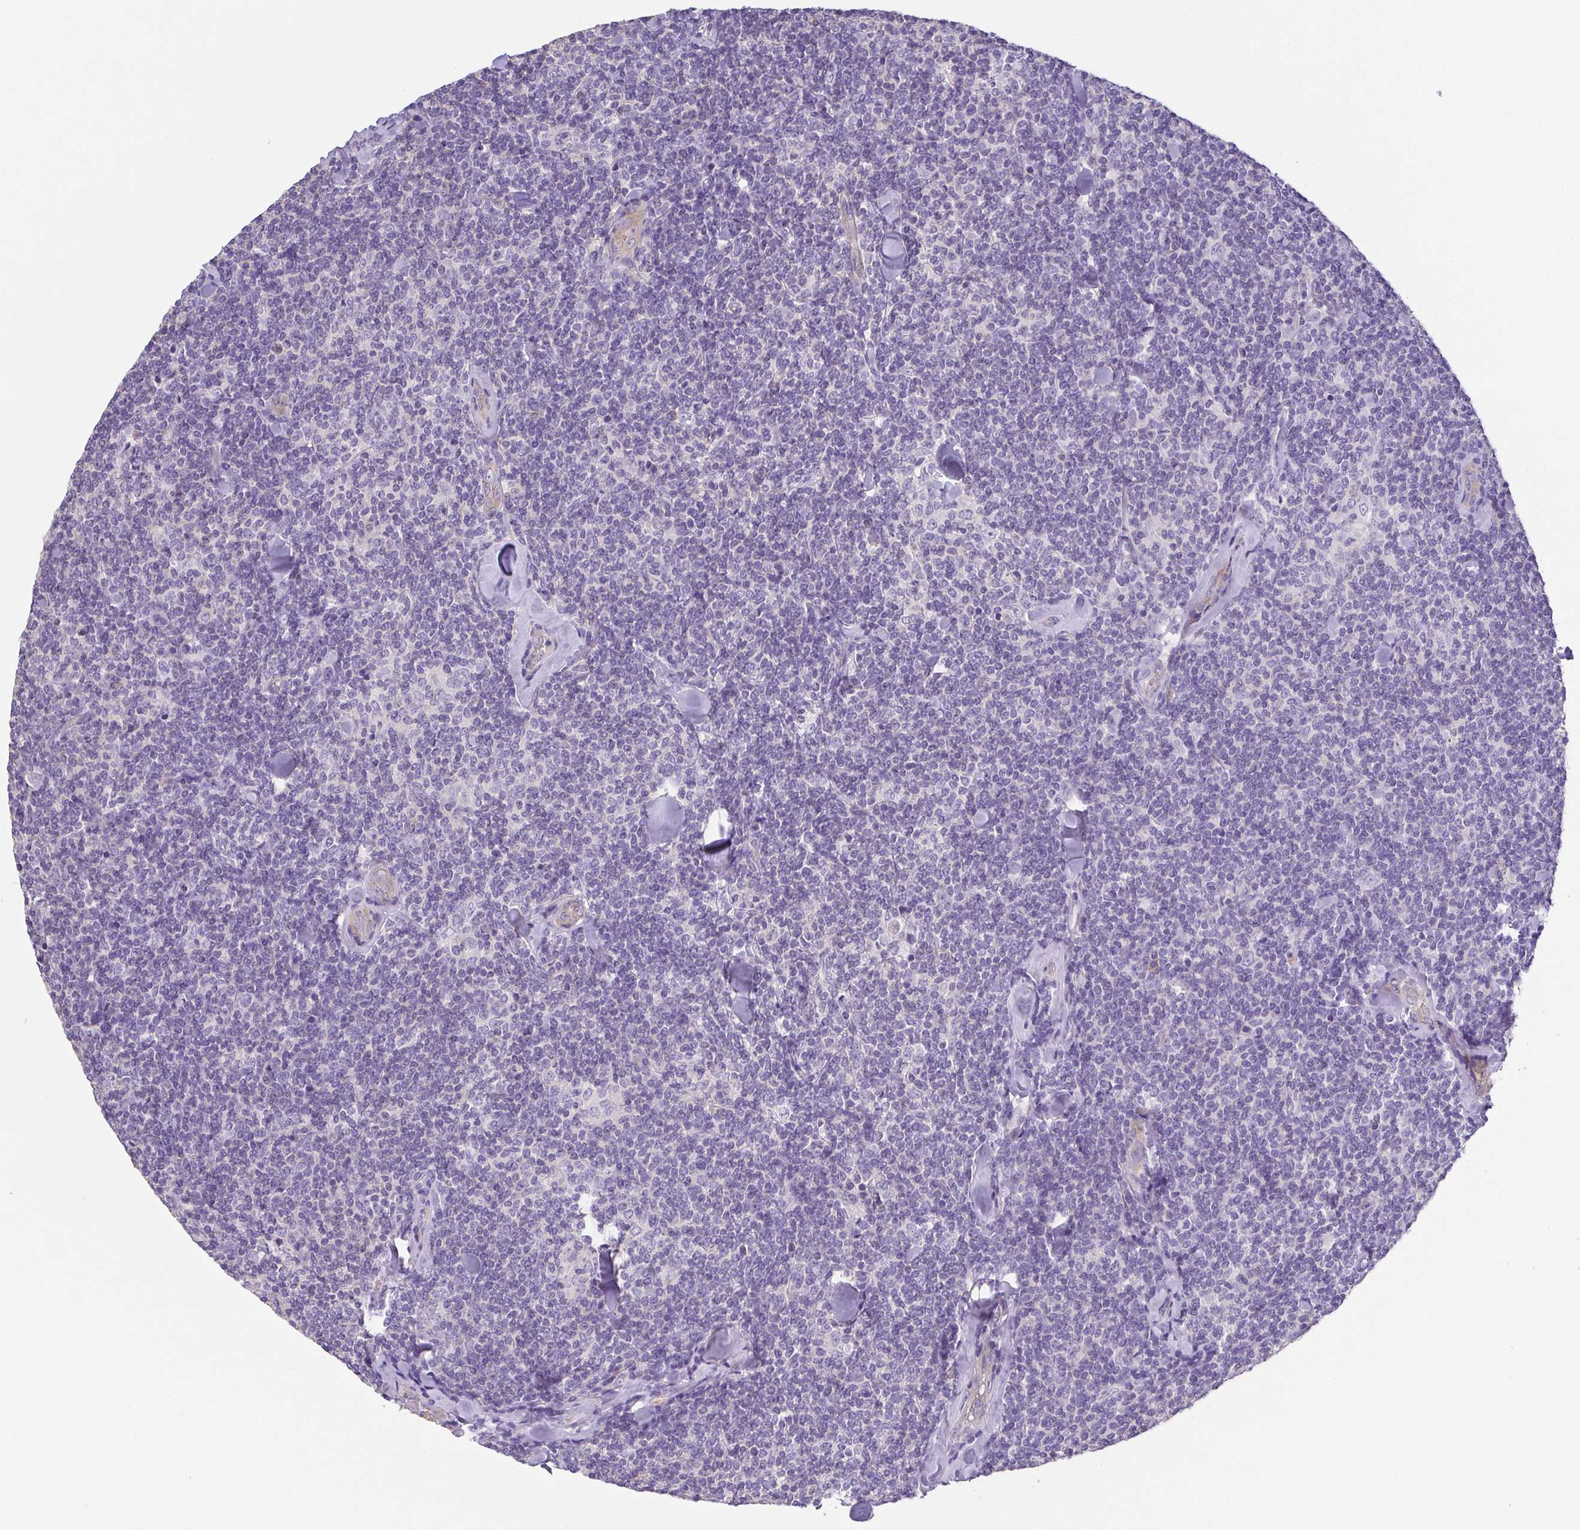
{"staining": {"intensity": "negative", "quantity": "none", "location": "none"}, "tissue": "lymphoma", "cell_type": "Tumor cells", "image_type": "cancer", "snomed": [{"axis": "morphology", "description": "Malignant lymphoma, non-Hodgkin's type, Low grade"}, {"axis": "topography", "description": "Lymph node"}], "caption": "Human lymphoma stained for a protein using IHC displays no positivity in tumor cells.", "gene": "MYL6", "patient": {"sex": "female", "age": 56}}